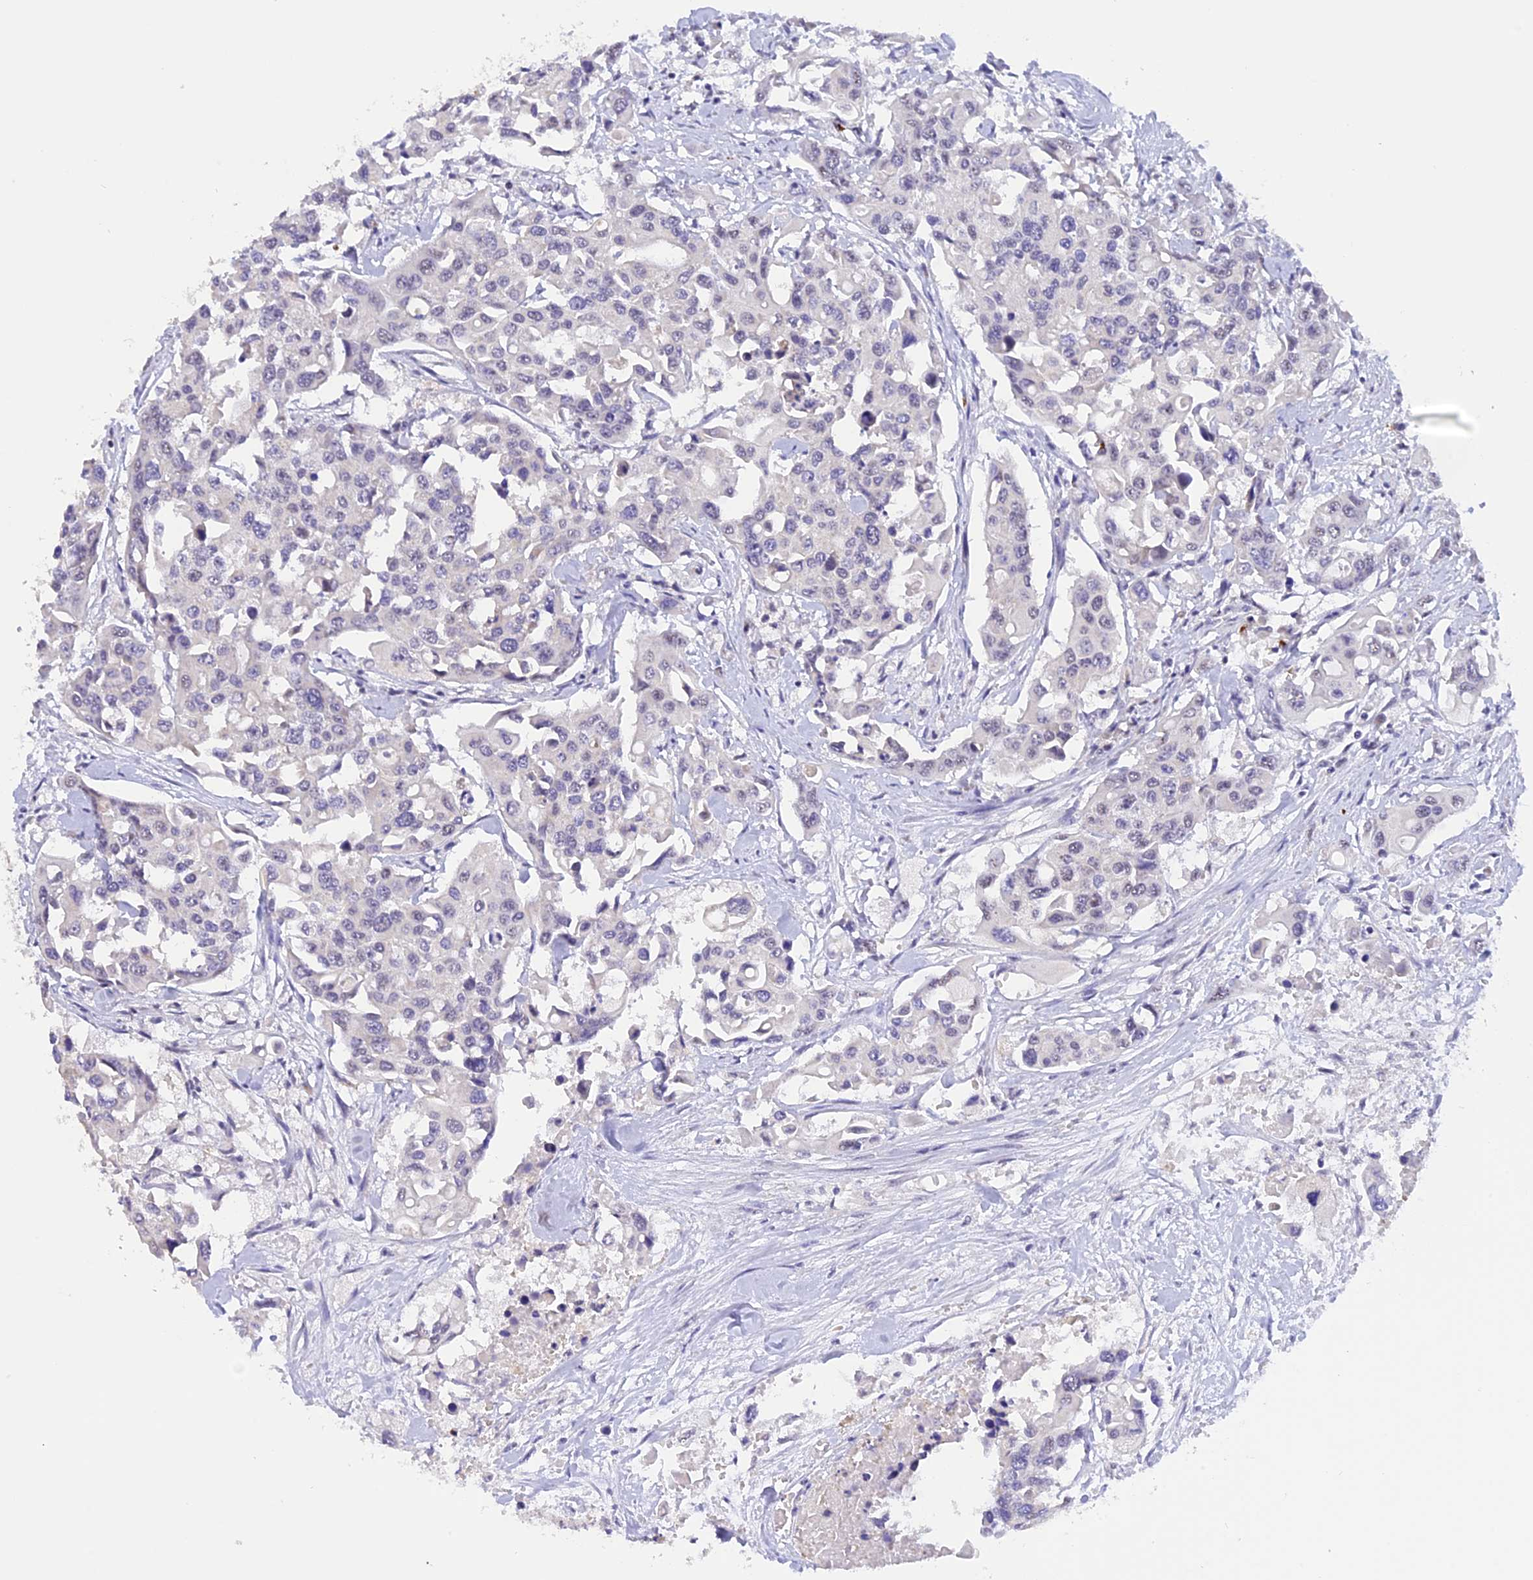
{"staining": {"intensity": "negative", "quantity": "none", "location": "none"}, "tissue": "colorectal cancer", "cell_type": "Tumor cells", "image_type": "cancer", "snomed": [{"axis": "morphology", "description": "Adenocarcinoma, NOS"}, {"axis": "topography", "description": "Colon"}], "caption": "IHC micrograph of human adenocarcinoma (colorectal) stained for a protein (brown), which reveals no positivity in tumor cells.", "gene": "AHSP", "patient": {"sex": "male", "age": 77}}